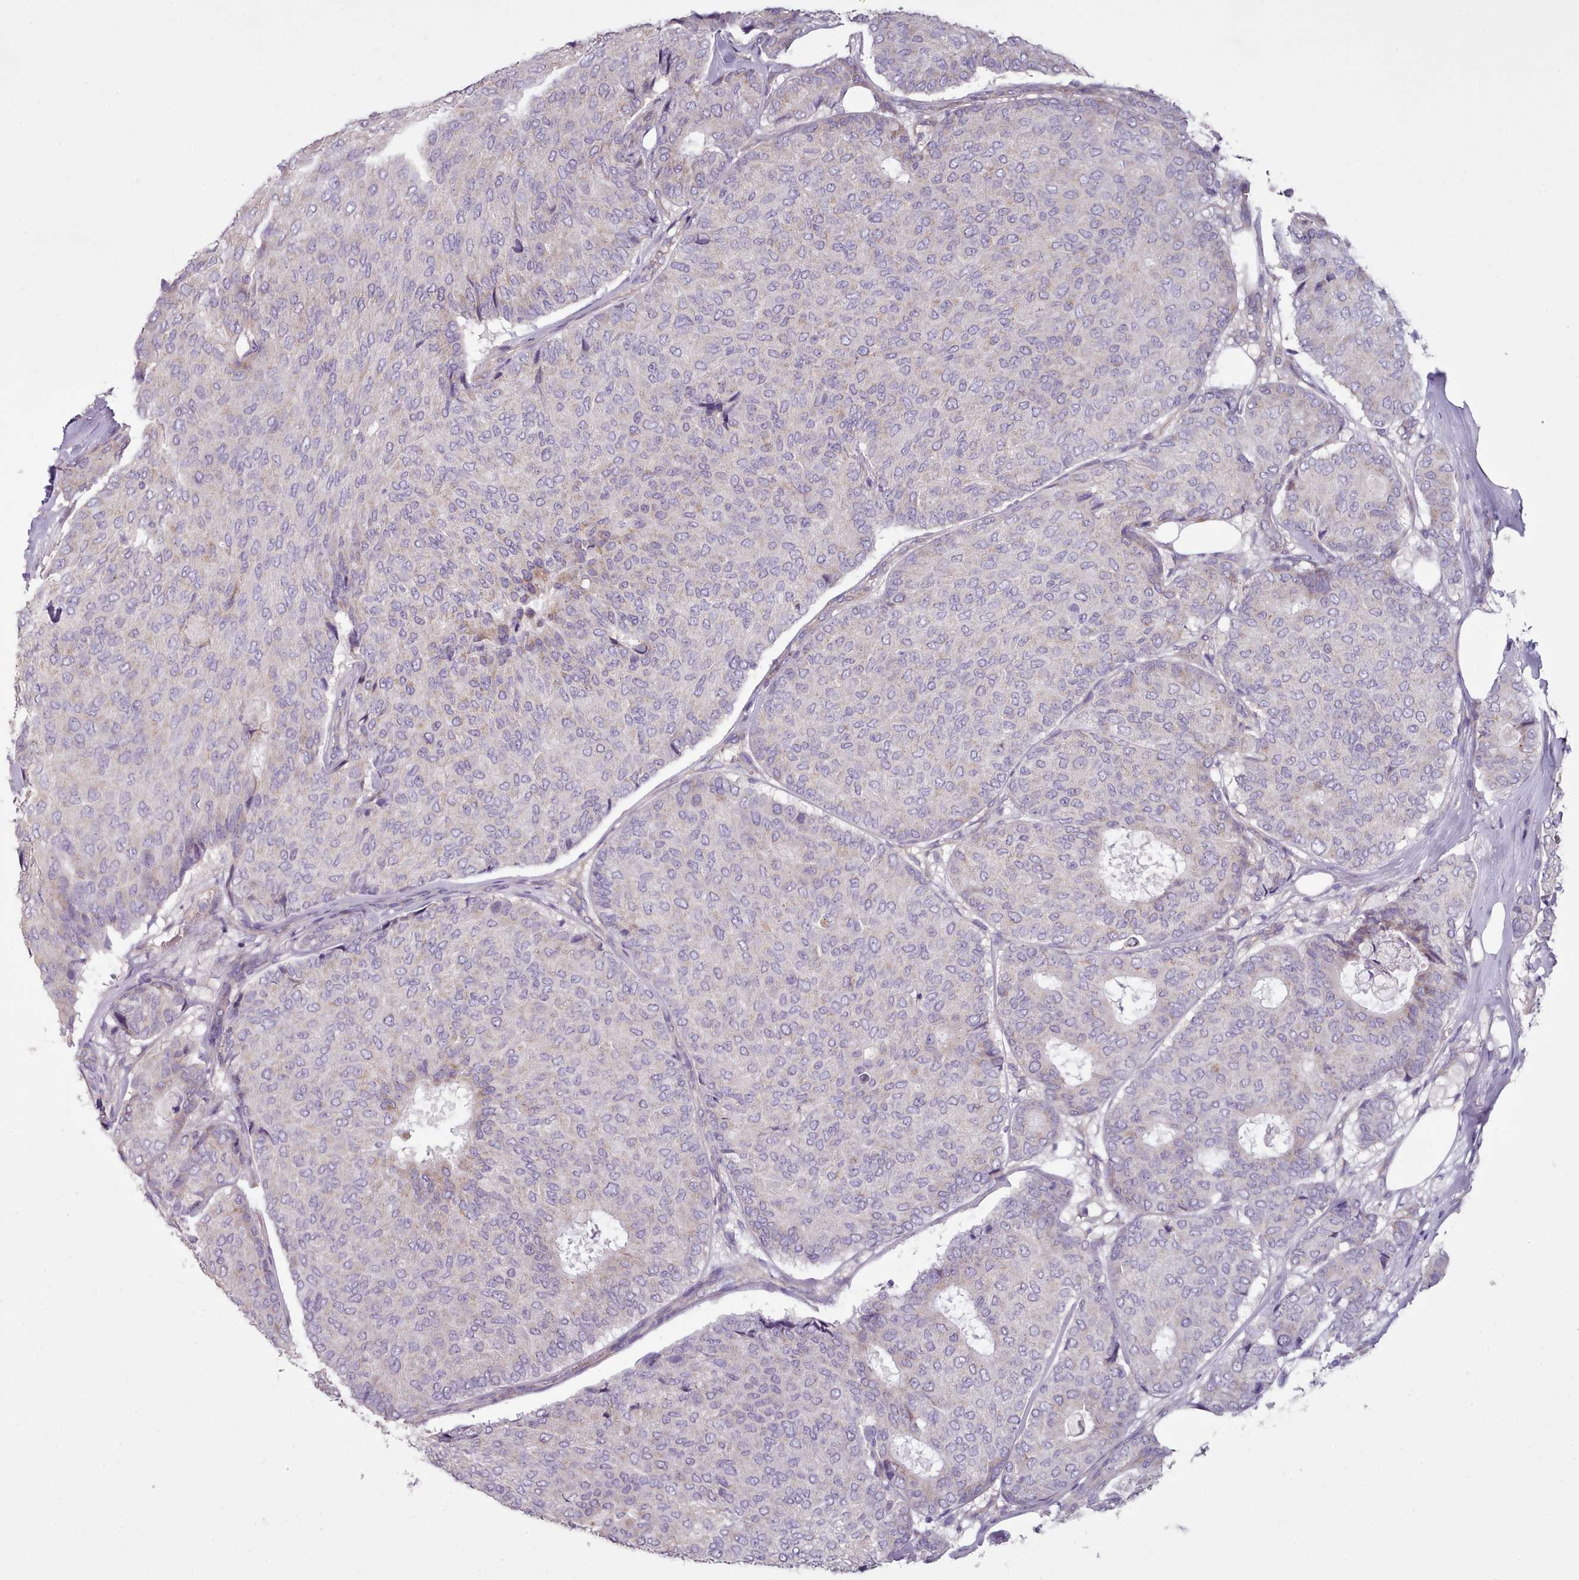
{"staining": {"intensity": "negative", "quantity": "none", "location": "none"}, "tissue": "breast cancer", "cell_type": "Tumor cells", "image_type": "cancer", "snomed": [{"axis": "morphology", "description": "Duct carcinoma"}, {"axis": "topography", "description": "Breast"}], "caption": "High power microscopy photomicrograph of an IHC photomicrograph of infiltrating ductal carcinoma (breast), revealing no significant expression in tumor cells.", "gene": "DPF1", "patient": {"sex": "female", "age": 75}}